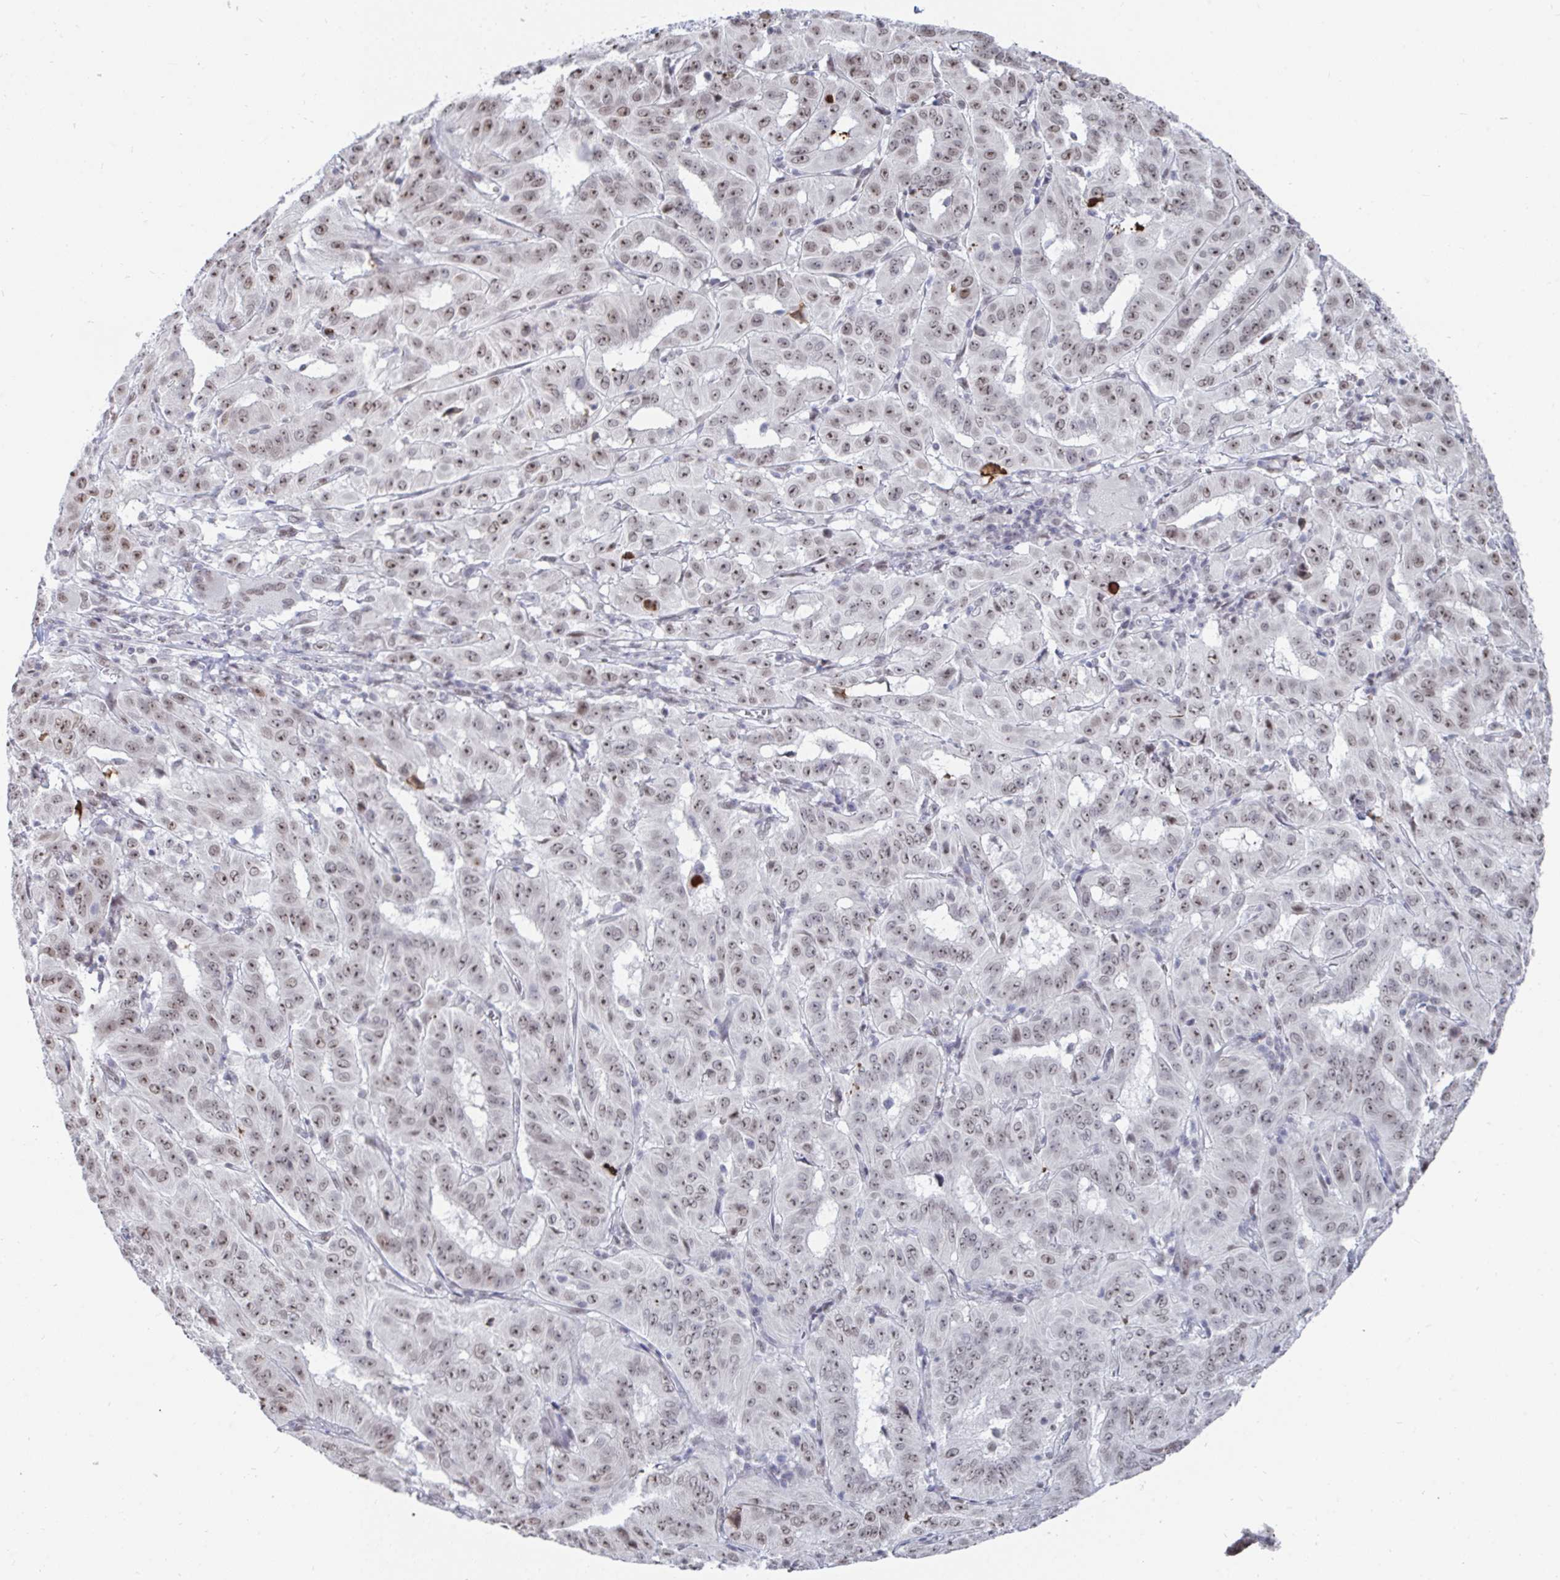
{"staining": {"intensity": "moderate", "quantity": "25%-75%", "location": "nuclear"}, "tissue": "pancreatic cancer", "cell_type": "Tumor cells", "image_type": "cancer", "snomed": [{"axis": "morphology", "description": "Adenocarcinoma, NOS"}, {"axis": "topography", "description": "Pancreas"}], "caption": "Human adenocarcinoma (pancreatic) stained with a brown dye reveals moderate nuclear positive staining in approximately 25%-75% of tumor cells.", "gene": "TRIP12", "patient": {"sex": "male", "age": 63}}